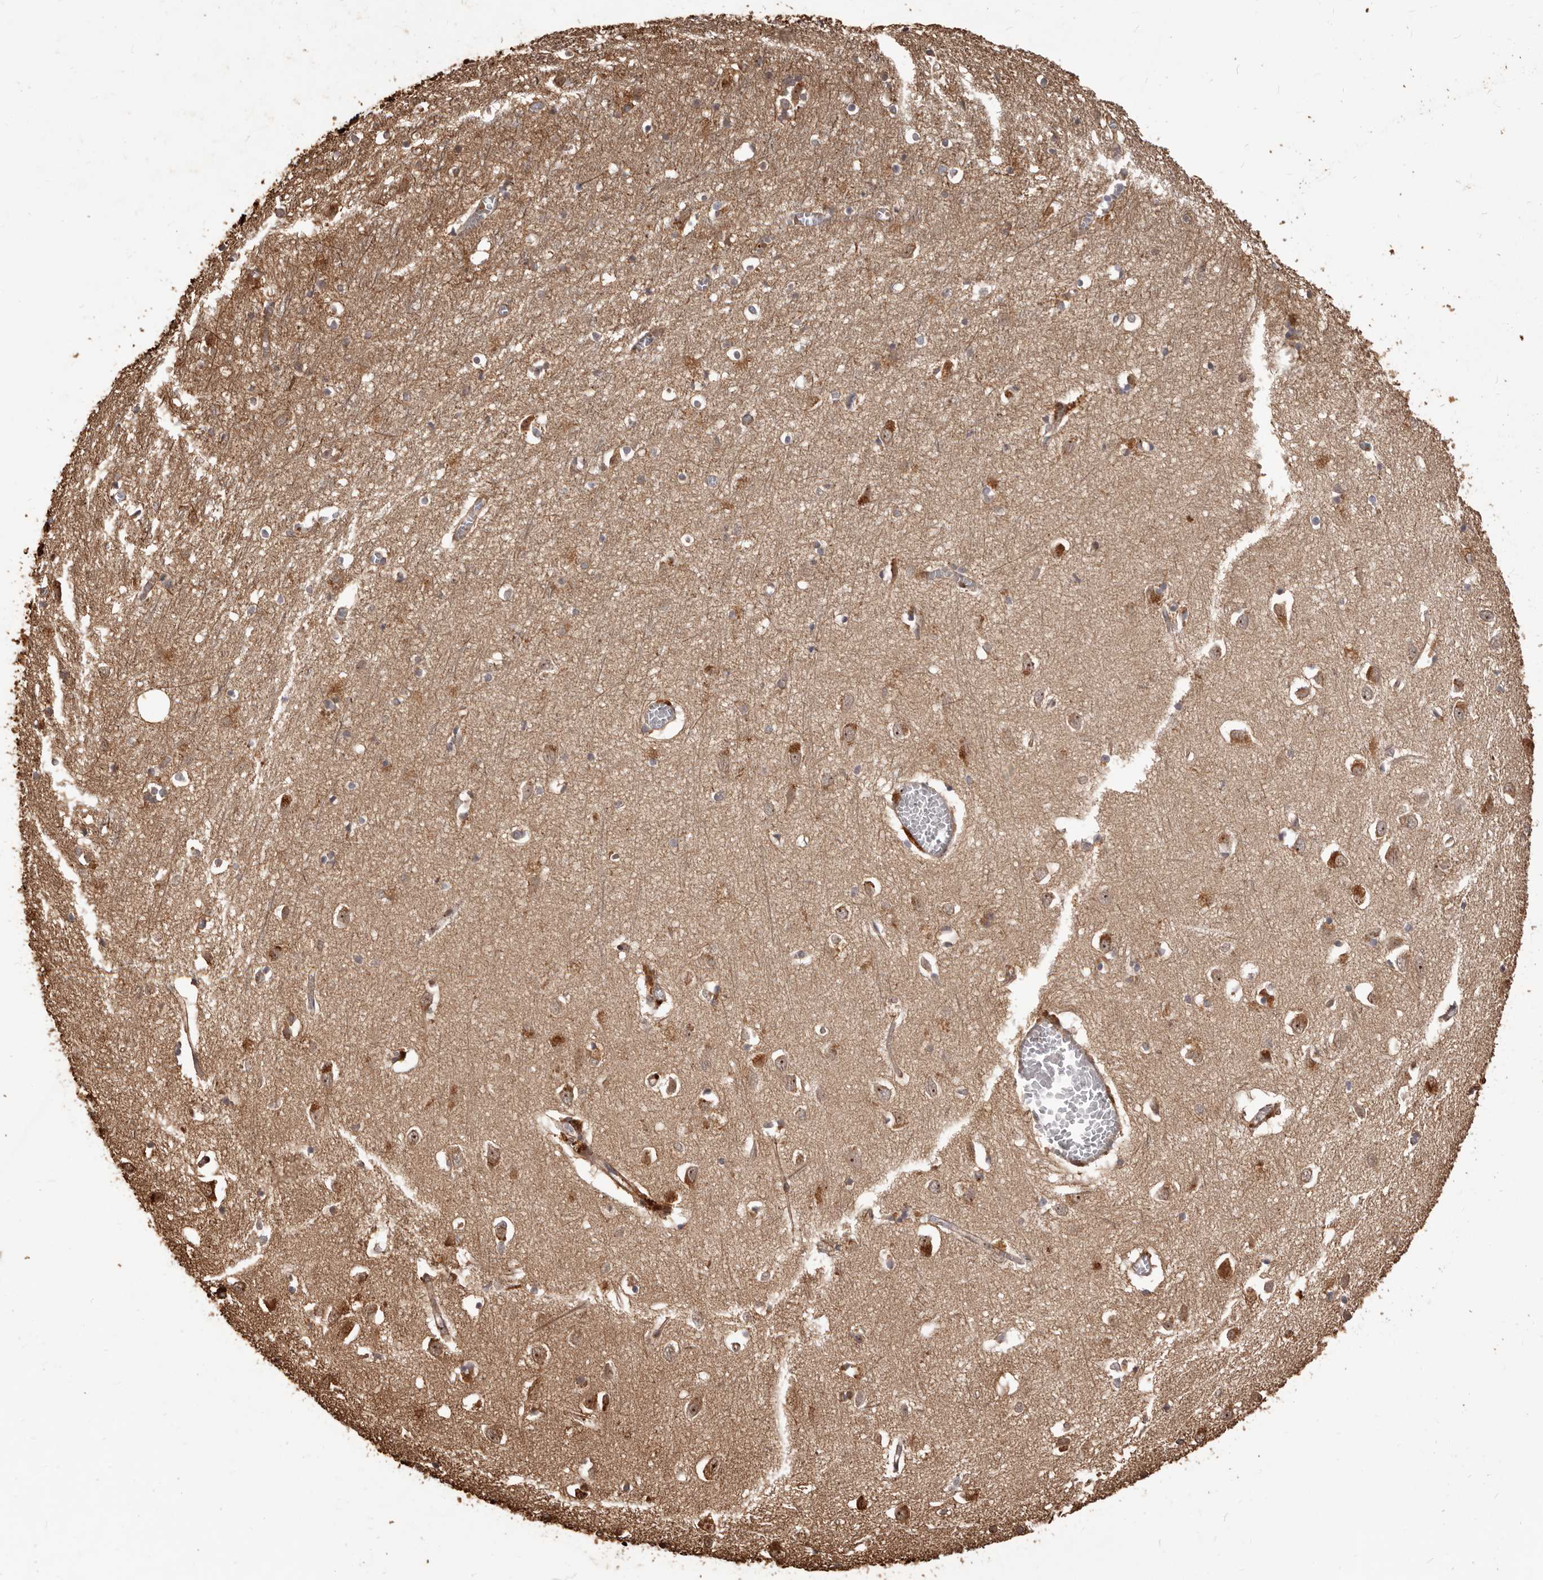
{"staining": {"intensity": "moderate", "quantity": ">75%", "location": "cytoplasmic/membranous"}, "tissue": "cerebral cortex", "cell_type": "Endothelial cells", "image_type": "normal", "snomed": [{"axis": "morphology", "description": "Normal tissue, NOS"}, {"axis": "topography", "description": "Cerebral cortex"}], "caption": "This image shows immunohistochemistry (IHC) staining of unremarkable human cerebral cortex, with medium moderate cytoplasmic/membranous positivity in about >75% of endothelial cells.", "gene": "MTO1", "patient": {"sex": "female", "age": 64}}